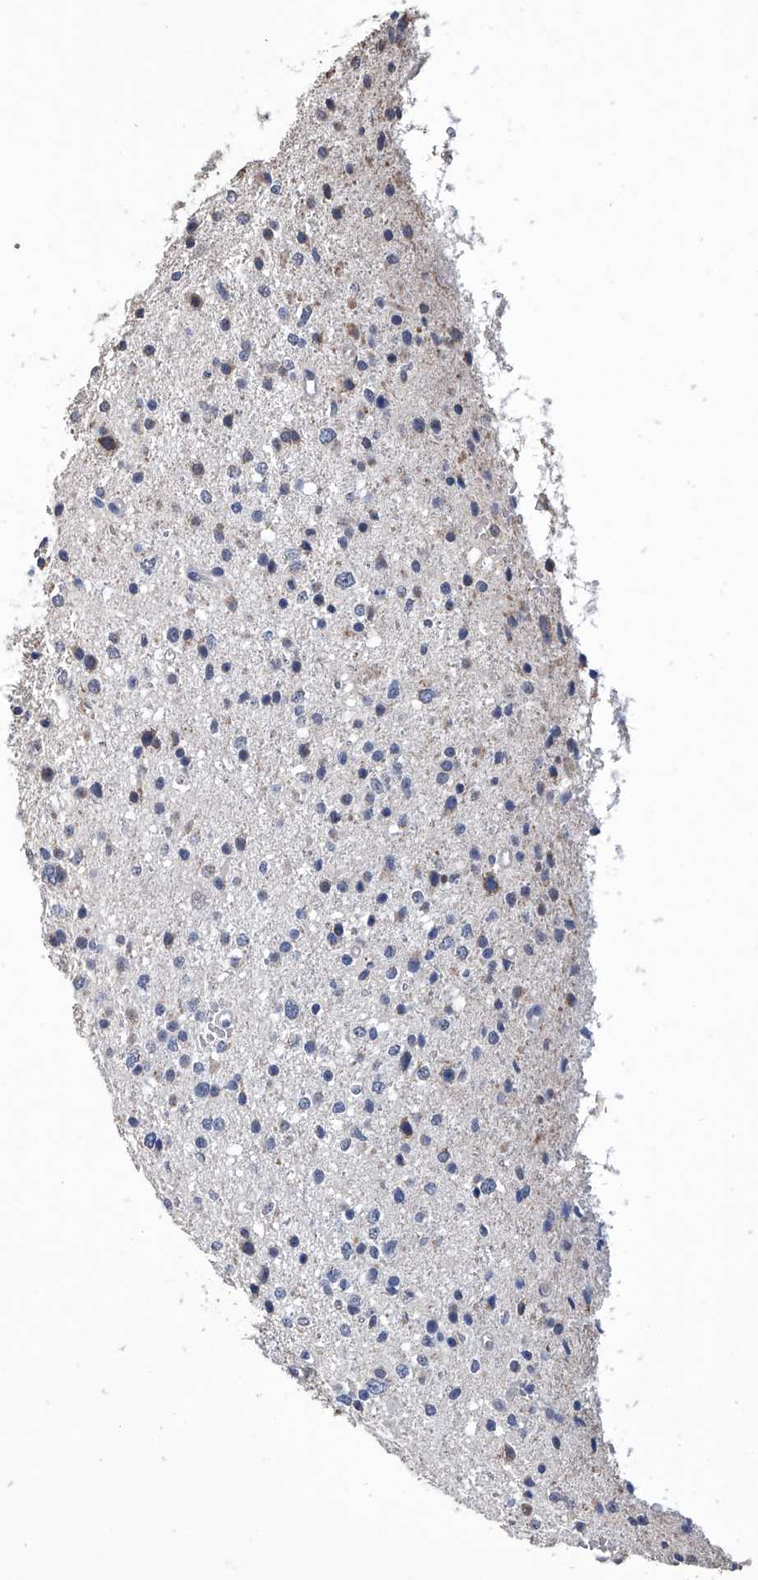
{"staining": {"intensity": "negative", "quantity": "none", "location": "none"}, "tissue": "glioma", "cell_type": "Tumor cells", "image_type": "cancer", "snomed": [{"axis": "morphology", "description": "Glioma, malignant, Low grade"}, {"axis": "topography", "description": "Brain"}], "caption": "Micrograph shows no significant protein positivity in tumor cells of malignant glioma (low-grade). (IHC, brightfield microscopy, high magnification).", "gene": "GPT", "patient": {"sex": "female", "age": 37}}